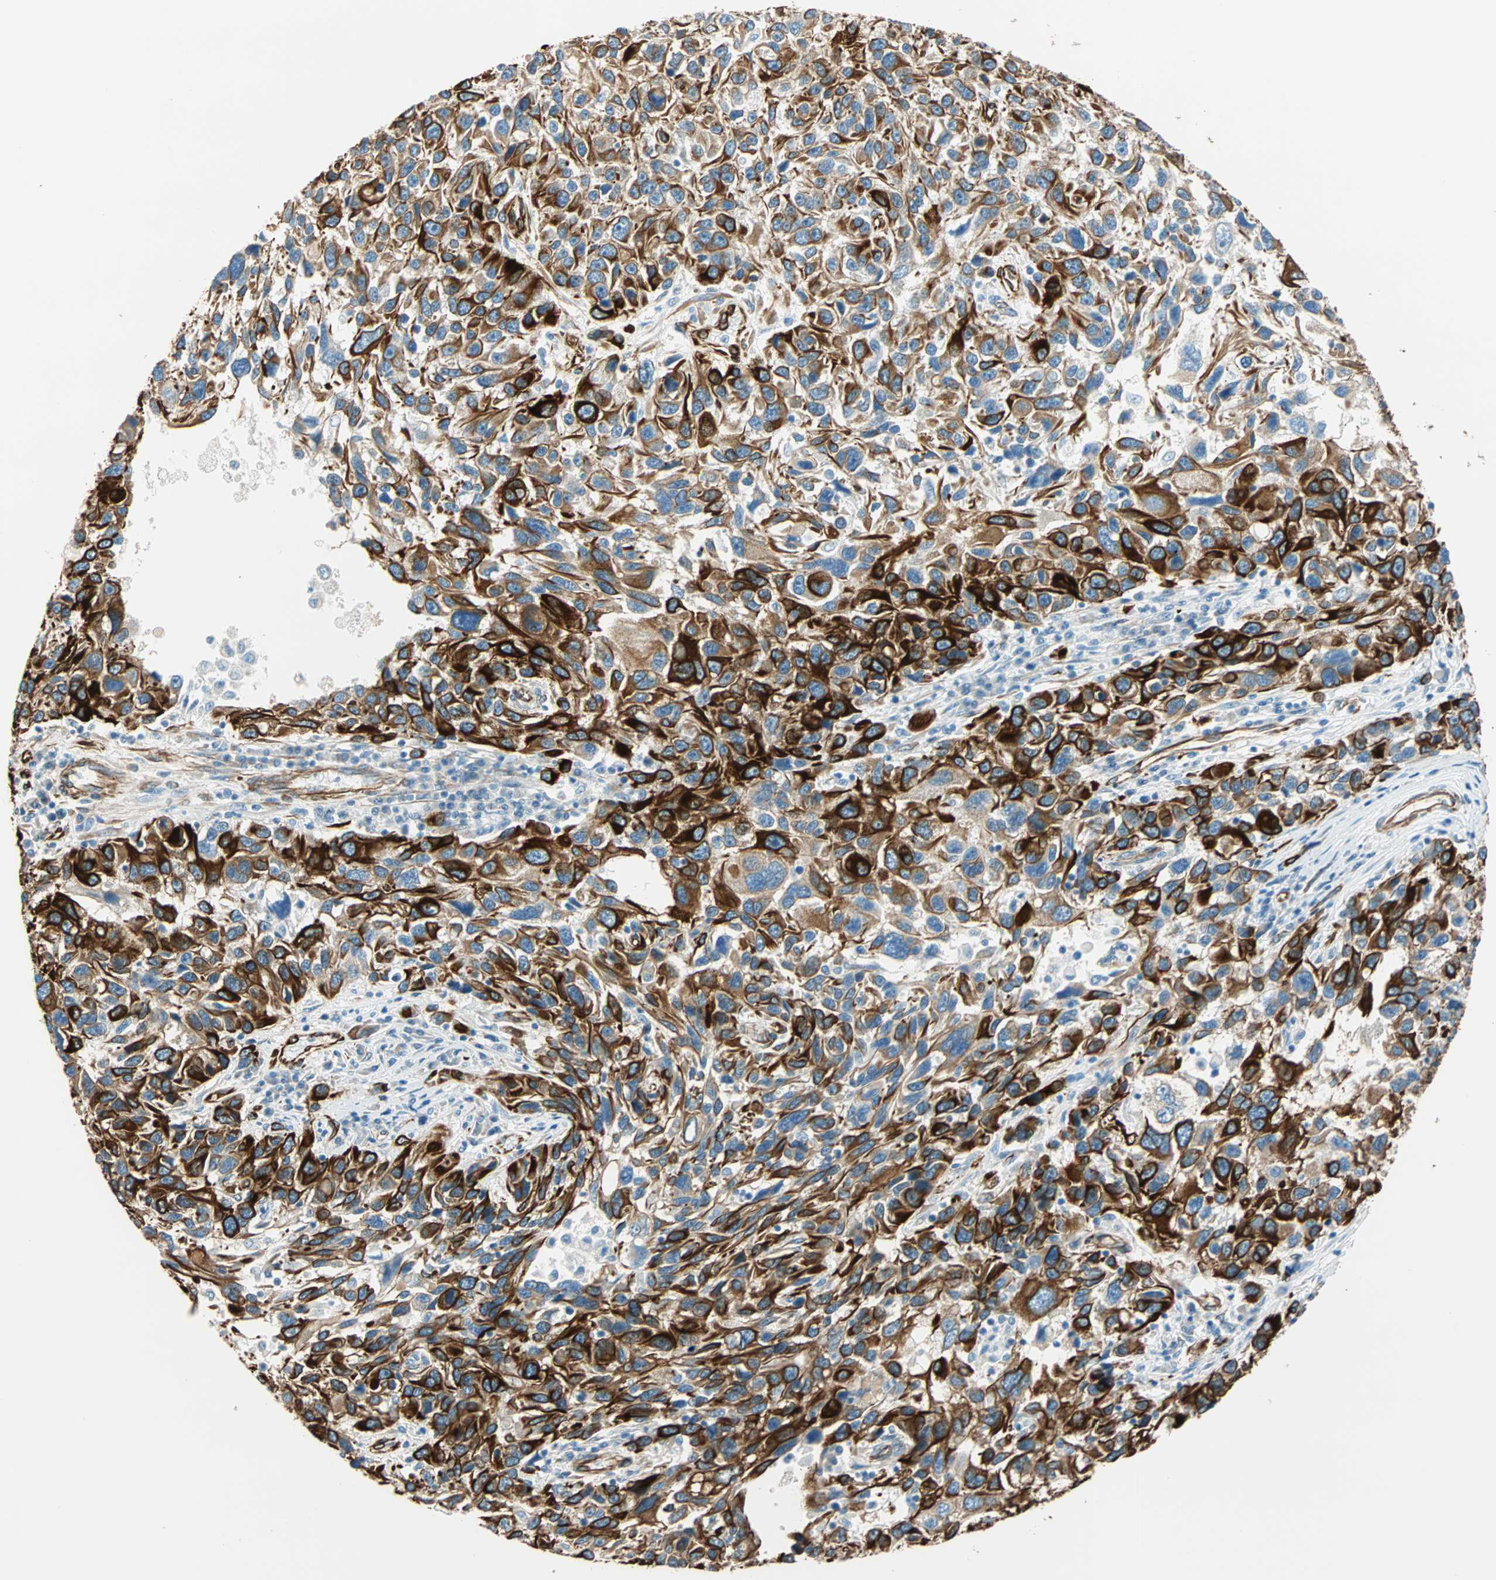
{"staining": {"intensity": "strong", "quantity": ">75%", "location": "cytoplasmic/membranous"}, "tissue": "melanoma", "cell_type": "Tumor cells", "image_type": "cancer", "snomed": [{"axis": "morphology", "description": "Malignant melanoma, NOS"}, {"axis": "topography", "description": "Skin"}], "caption": "This is a photomicrograph of immunohistochemistry staining of malignant melanoma, which shows strong positivity in the cytoplasmic/membranous of tumor cells.", "gene": "NES", "patient": {"sex": "male", "age": 53}}